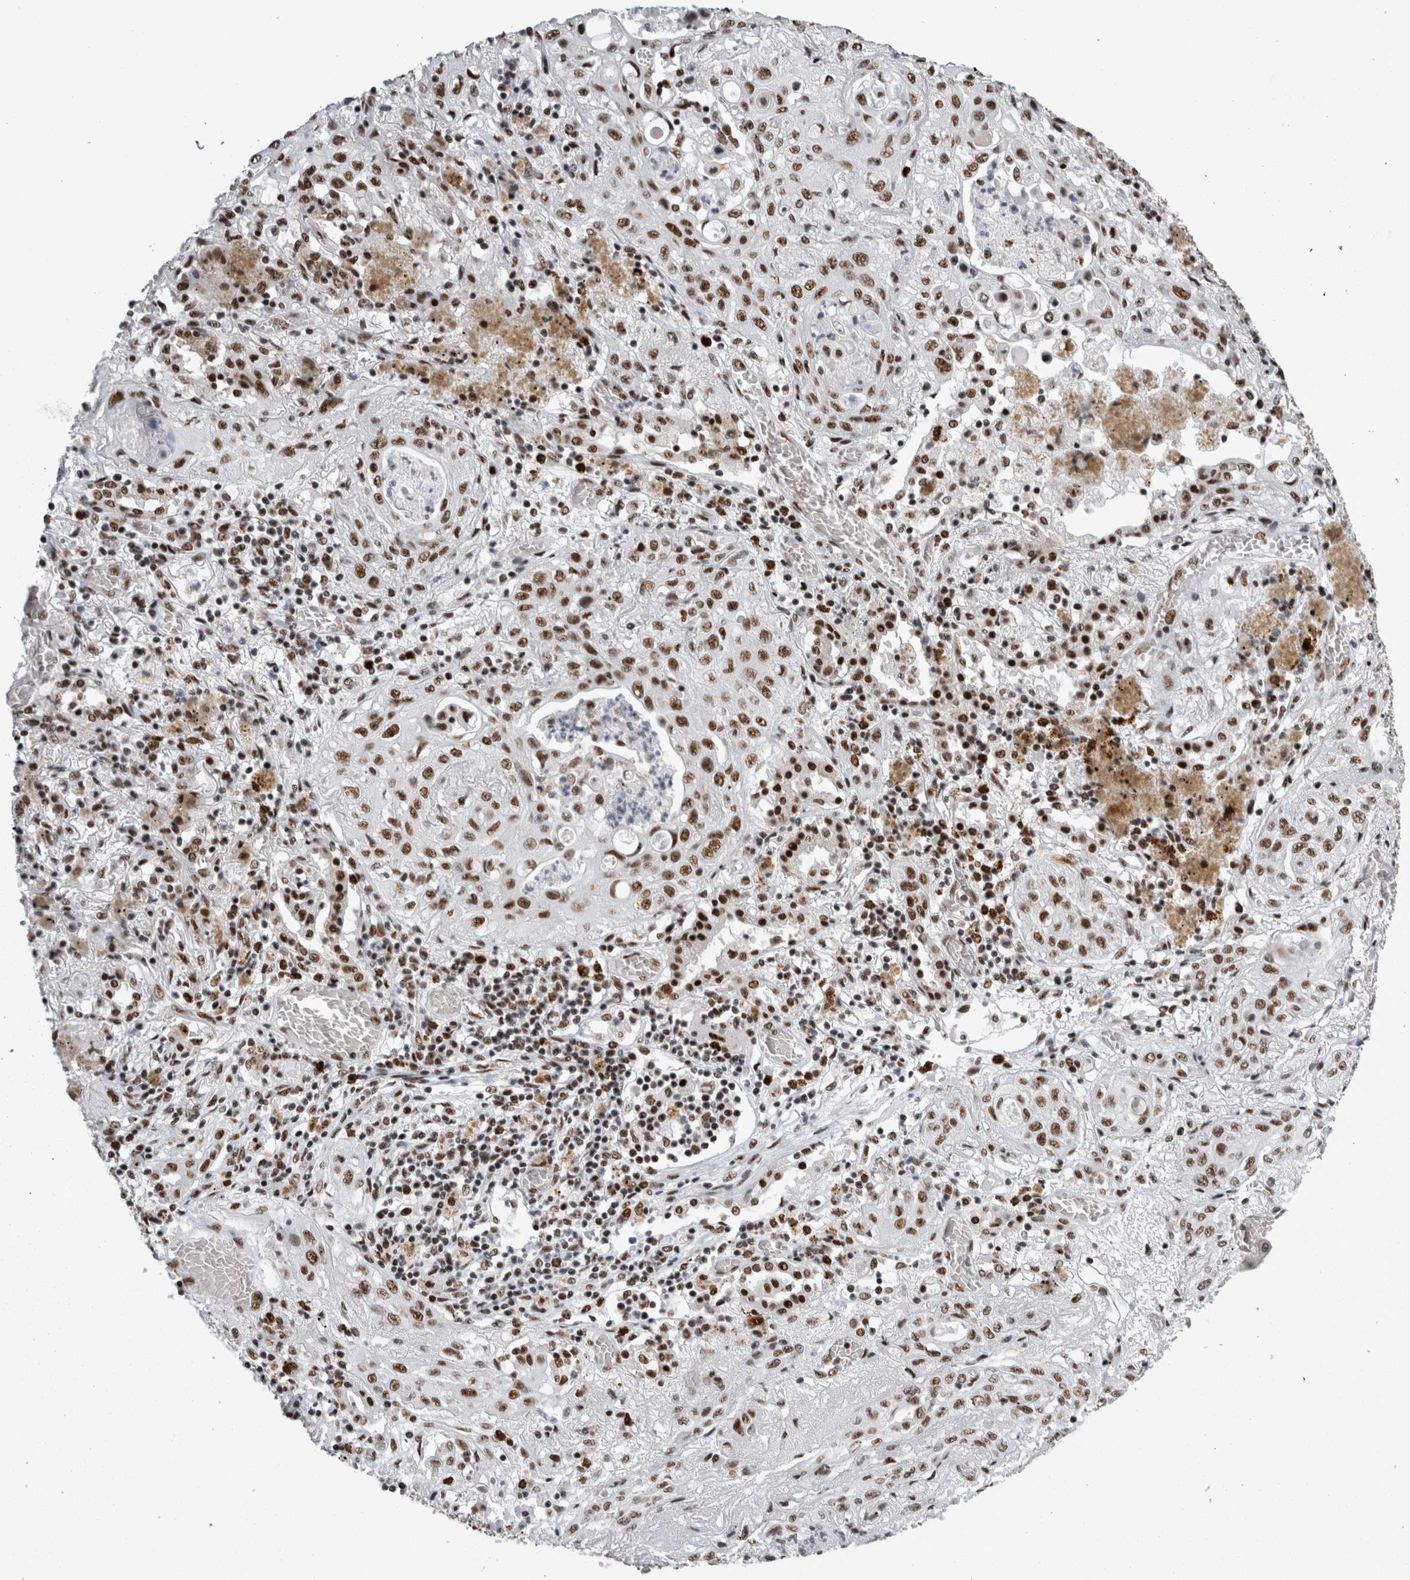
{"staining": {"intensity": "moderate", "quantity": ">75%", "location": "nuclear"}, "tissue": "lung cancer", "cell_type": "Tumor cells", "image_type": "cancer", "snomed": [{"axis": "morphology", "description": "Squamous cell carcinoma, NOS"}, {"axis": "topography", "description": "Lung"}], "caption": "Immunohistochemical staining of lung cancer (squamous cell carcinoma) demonstrates medium levels of moderate nuclear staining in about >75% of tumor cells.", "gene": "SNRNP40", "patient": {"sex": "female", "age": 47}}